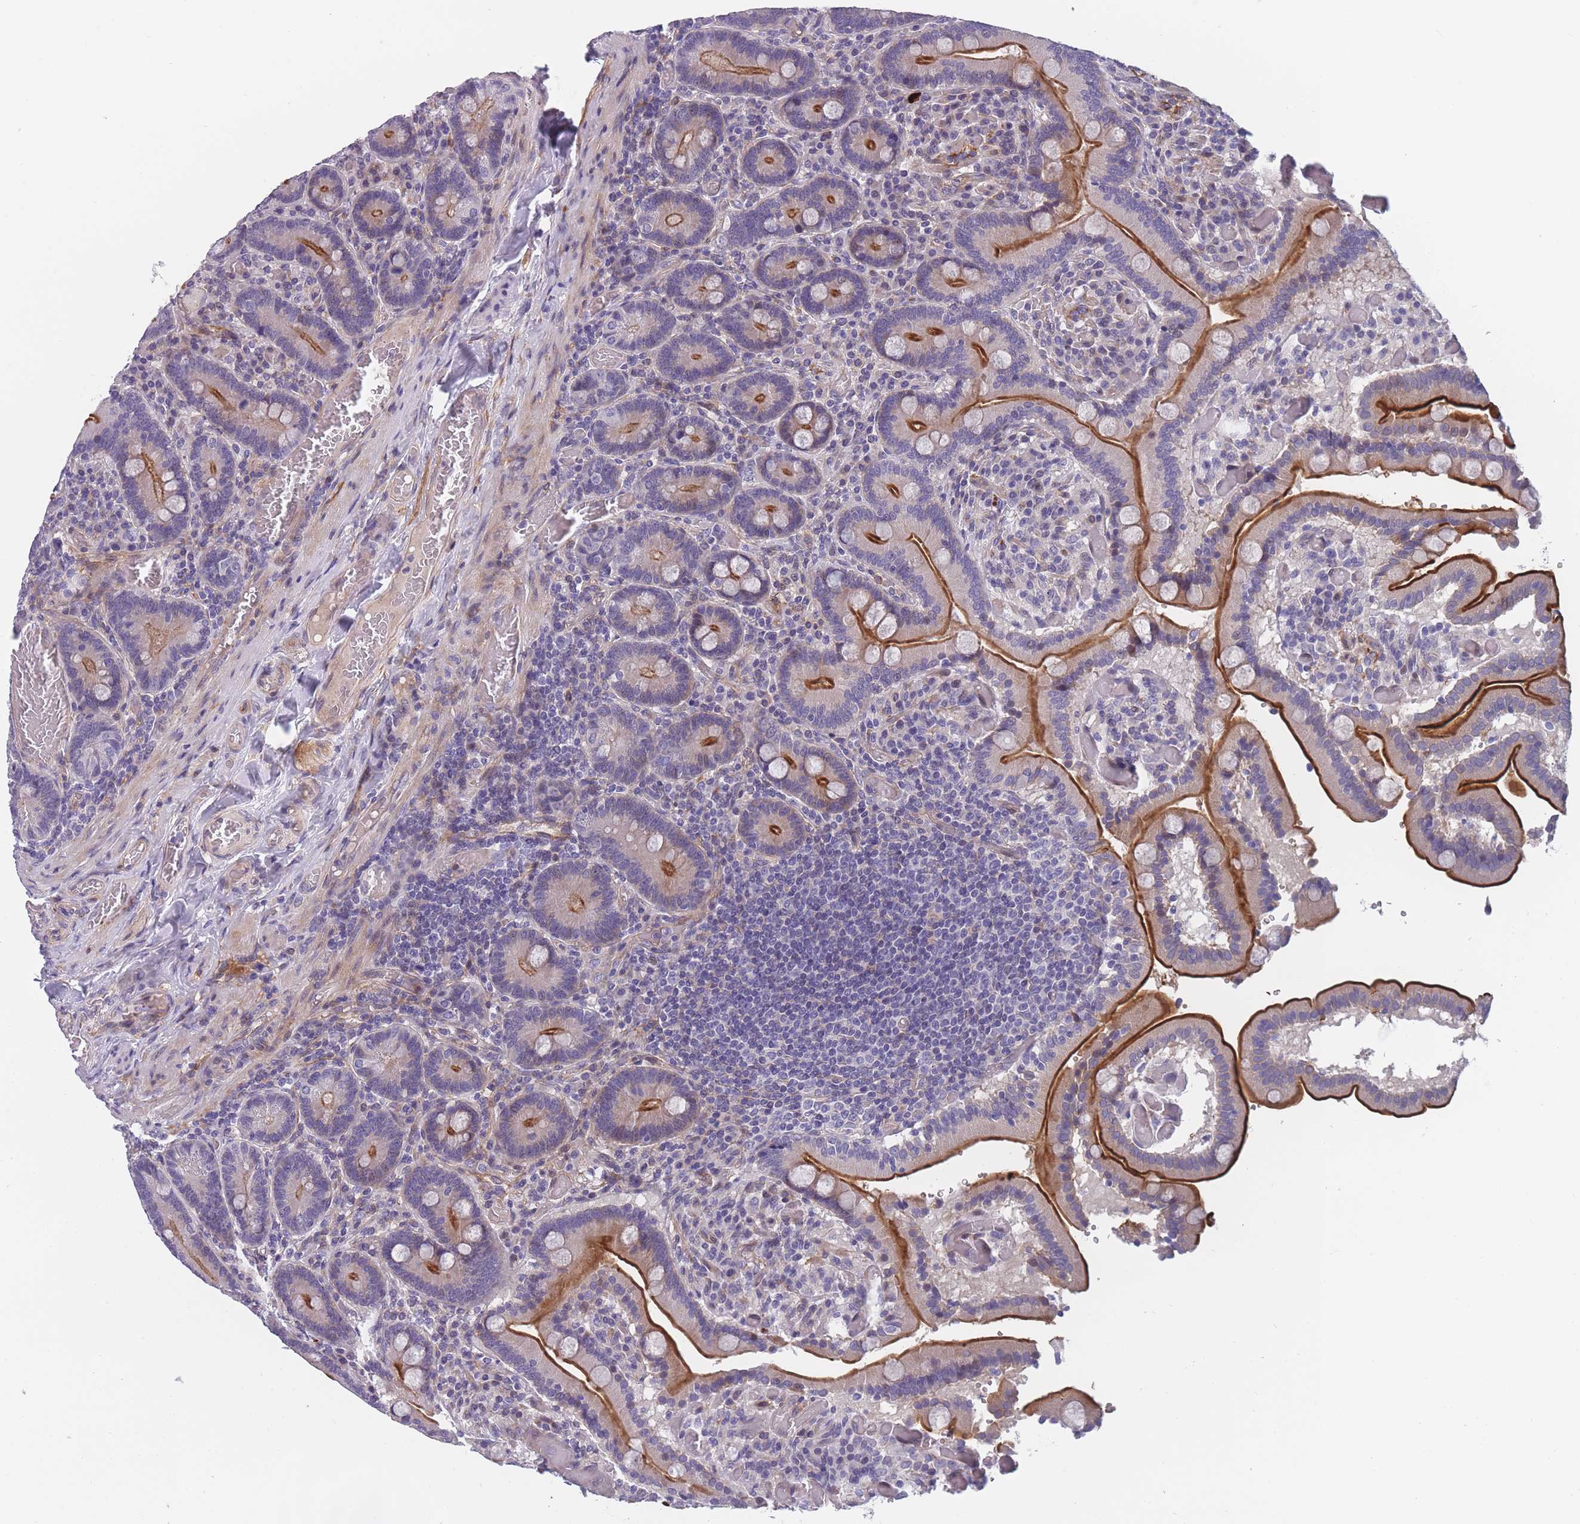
{"staining": {"intensity": "strong", "quantity": "25%-75%", "location": "cytoplasmic/membranous"}, "tissue": "duodenum", "cell_type": "Glandular cells", "image_type": "normal", "snomed": [{"axis": "morphology", "description": "Normal tissue, NOS"}, {"axis": "topography", "description": "Duodenum"}], "caption": "A histopathology image of human duodenum stained for a protein shows strong cytoplasmic/membranous brown staining in glandular cells. (Brightfield microscopy of DAB IHC at high magnification).", "gene": "FAM83F", "patient": {"sex": "female", "age": 62}}